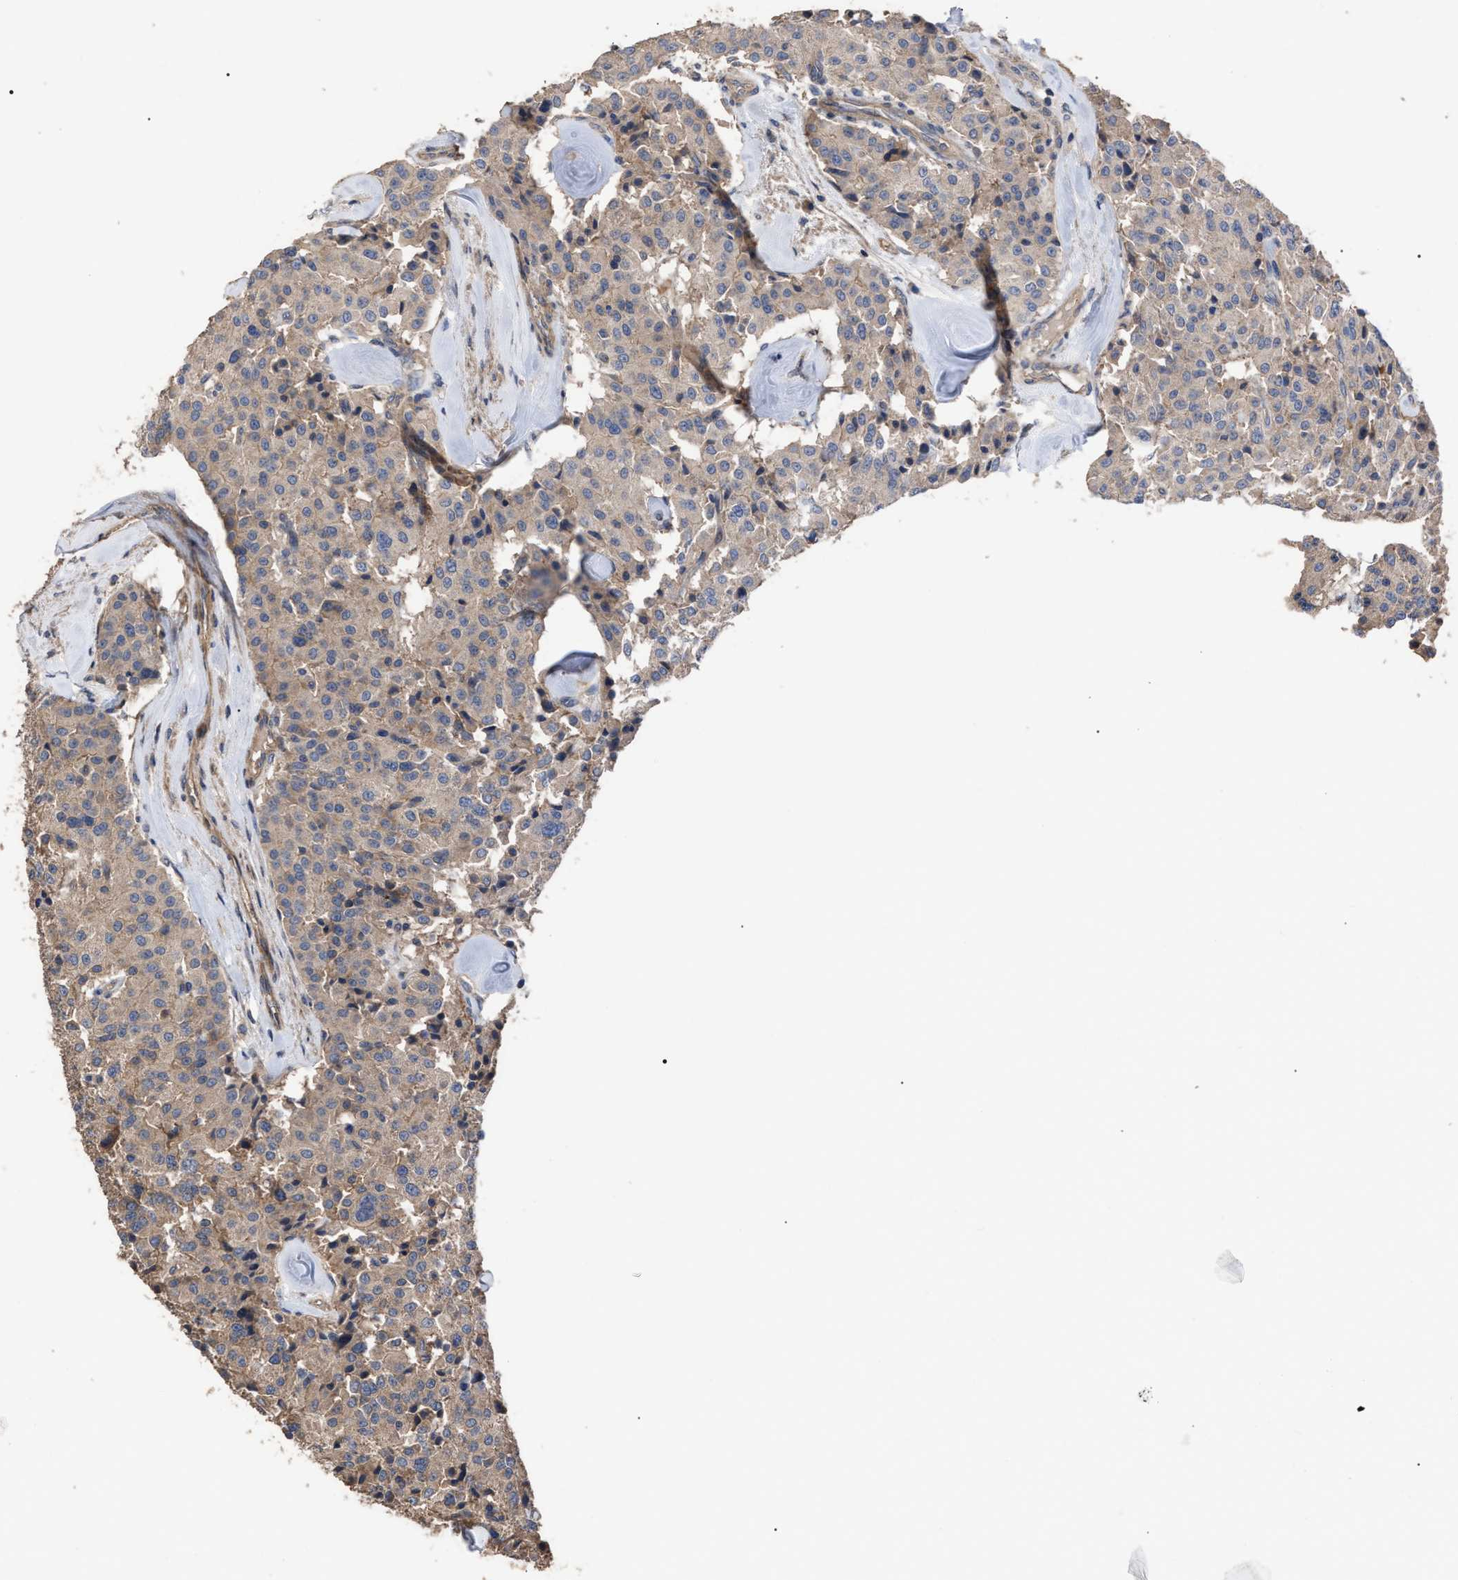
{"staining": {"intensity": "weak", "quantity": ">75%", "location": "cytoplasmic/membranous"}, "tissue": "carcinoid", "cell_type": "Tumor cells", "image_type": "cancer", "snomed": [{"axis": "morphology", "description": "Carcinoid, malignant, NOS"}, {"axis": "topography", "description": "Lung"}], "caption": "A micrograph showing weak cytoplasmic/membranous staining in about >75% of tumor cells in carcinoid, as visualized by brown immunohistochemical staining.", "gene": "BTN2A1", "patient": {"sex": "male", "age": 30}}